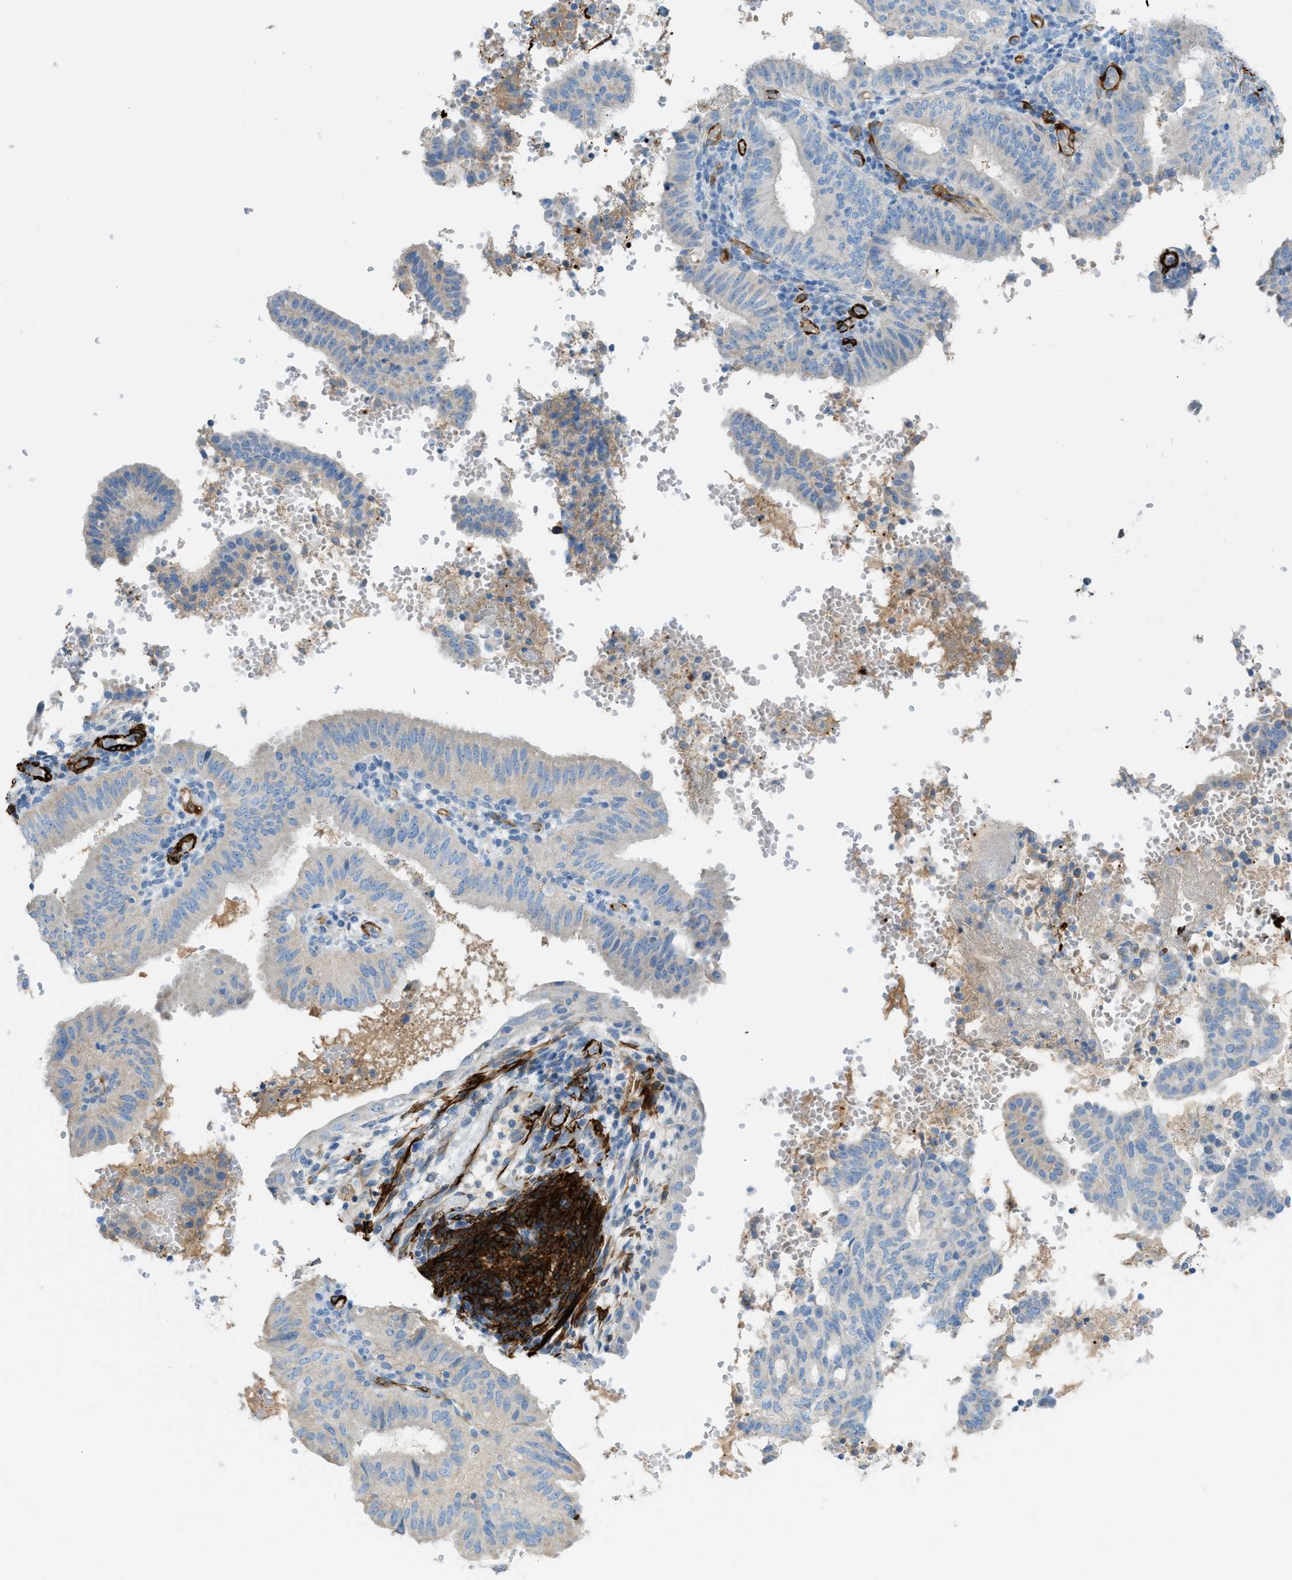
{"staining": {"intensity": "negative", "quantity": "none", "location": "none"}, "tissue": "endometrial cancer", "cell_type": "Tumor cells", "image_type": "cancer", "snomed": [{"axis": "morphology", "description": "Adenocarcinoma, NOS"}, {"axis": "topography", "description": "Endometrium"}], "caption": "There is no significant staining in tumor cells of endometrial adenocarcinoma.", "gene": "MYH11", "patient": {"sex": "female", "age": 58}}